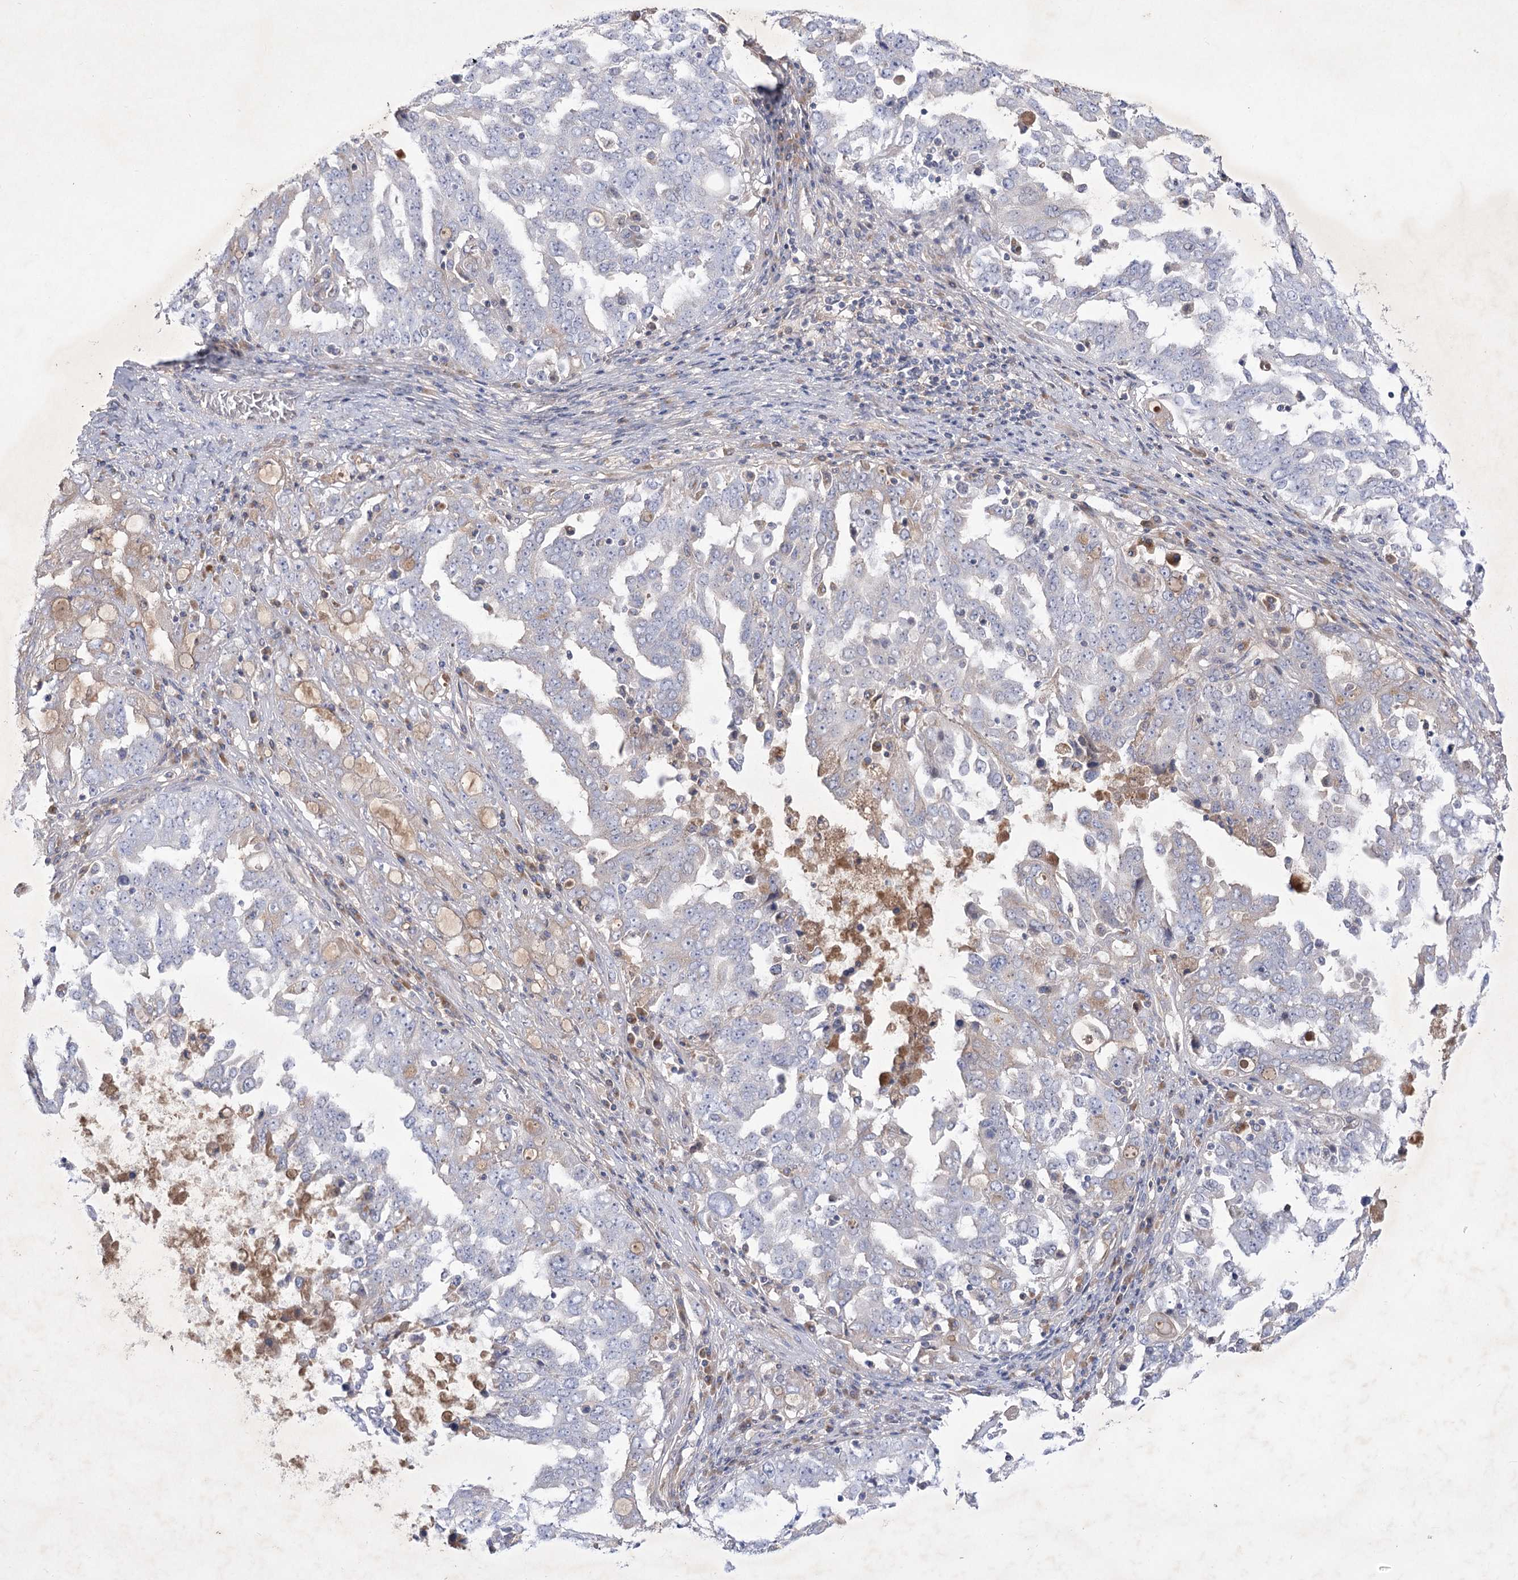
{"staining": {"intensity": "weak", "quantity": "<25%", "location": "cytoplasmic/membranous"}, "tissue": "ovarian cancer", "cell_type": "Tumor cells", "image_type": "cancer", "snomed": [{"axis": "morphology", "description": "Carcinoma, endometroid"}, {"axis": "topography", "description": "Ovary"}], "caption": "Immunohistochemistry (IHC) of ovarian endometroid carcinoma displays no staining in tumor cells.", "gene": "GBF1", "patient": {"sex": "female", "age": 62}}